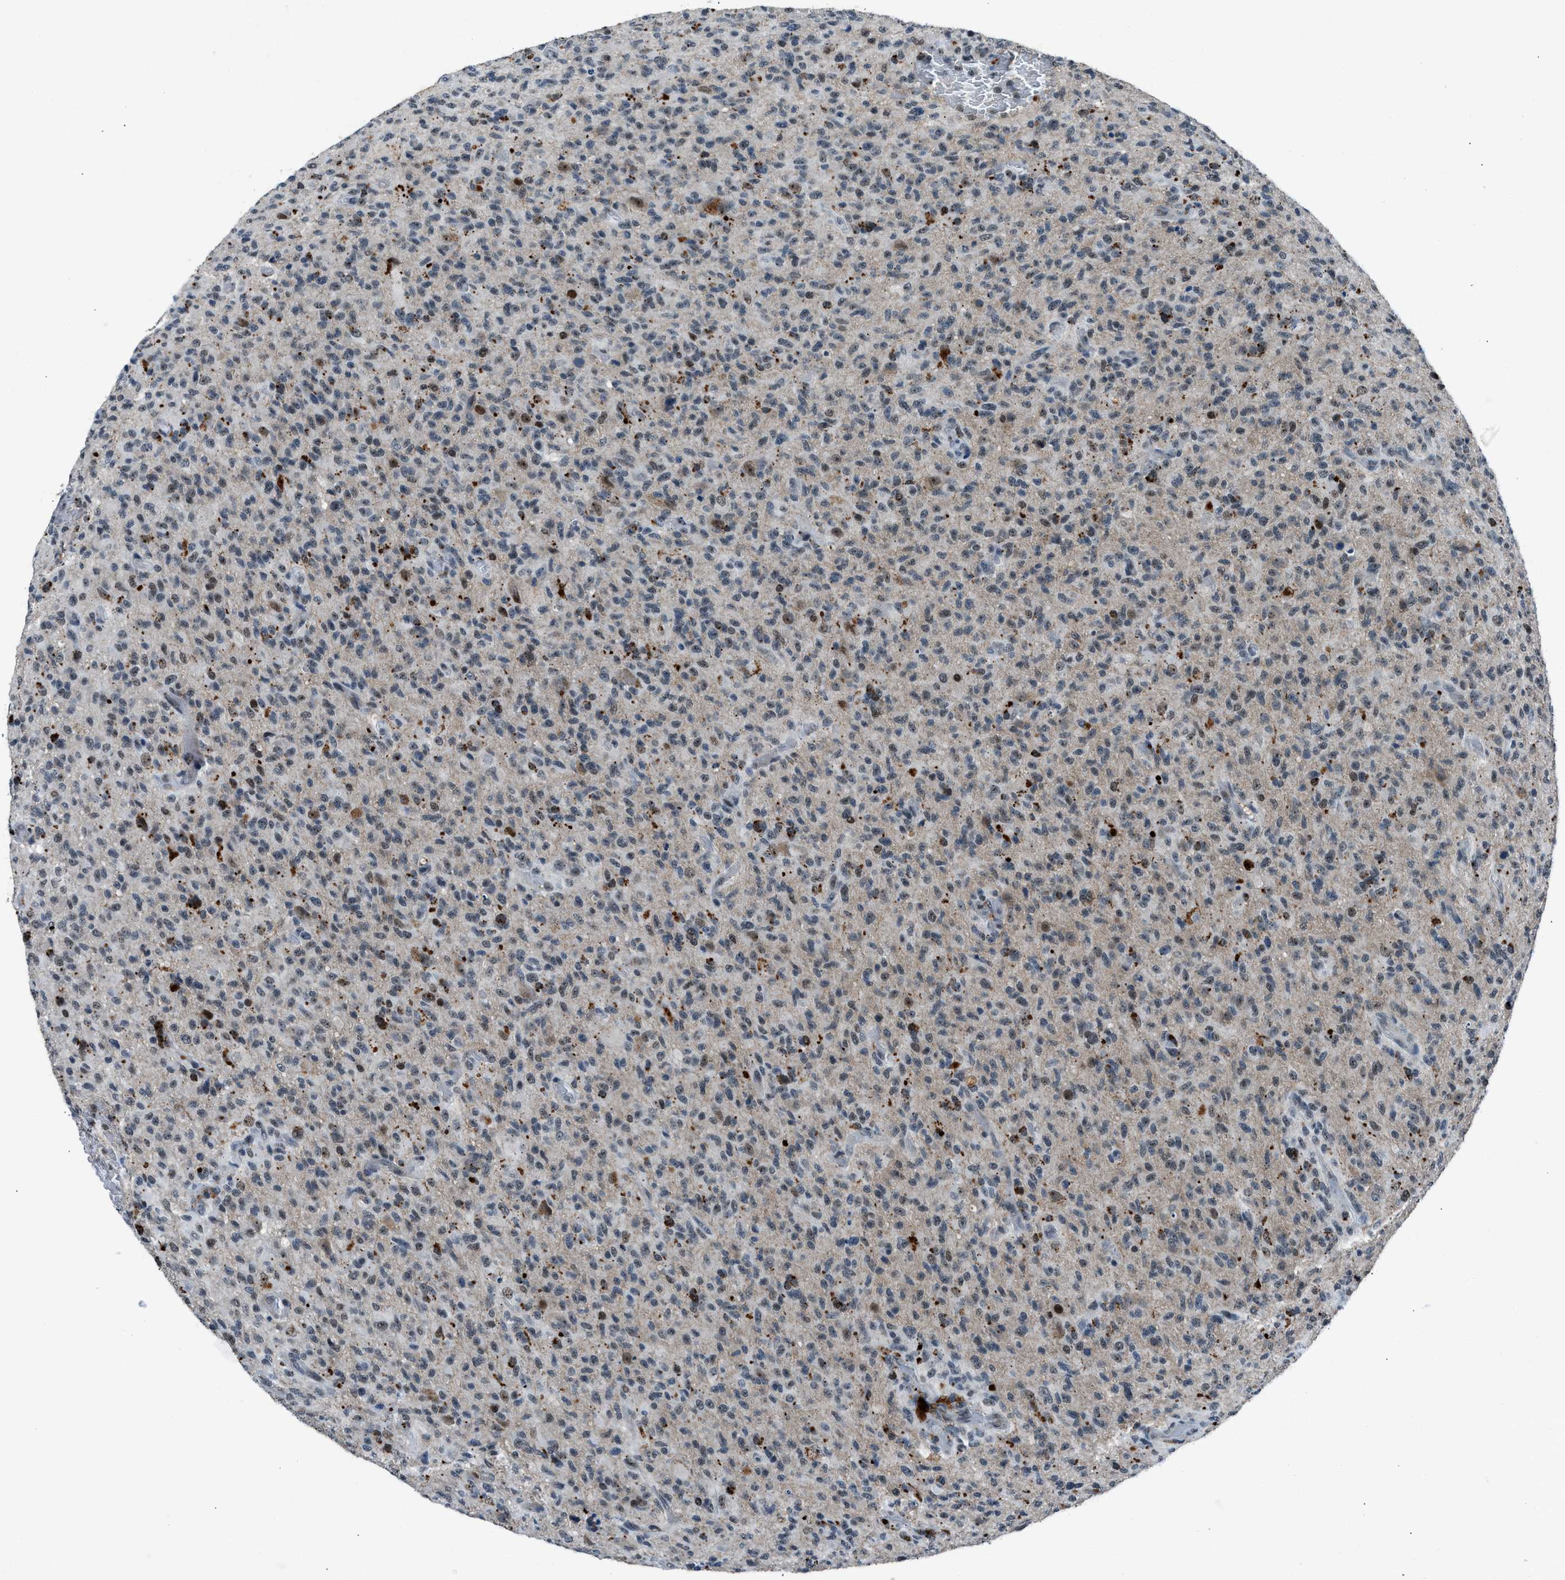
{"staining": {"intensity": "weak", "quantity": "25%-75%", "location": "nuclear"}, "tissue": "glioma", "cell_type": "Tumor cells", "image_type": "cancer", "snomed": [{"axis": "morphology", "description": "Glioma, malignant, High grade"}, {"axis": "topography", "description": "Brain"}], "caption": "Immunohistochemical staining of human glioma shows low levels of weak nuclear protein staining in about 25%-75% of tumor cells. Immunohistochemistry (ihc) stains the protein of interest in brown and the nuclei are stained blue.", "gene": "ADCY1", "patient": {"sex": "male", "age": 71}}